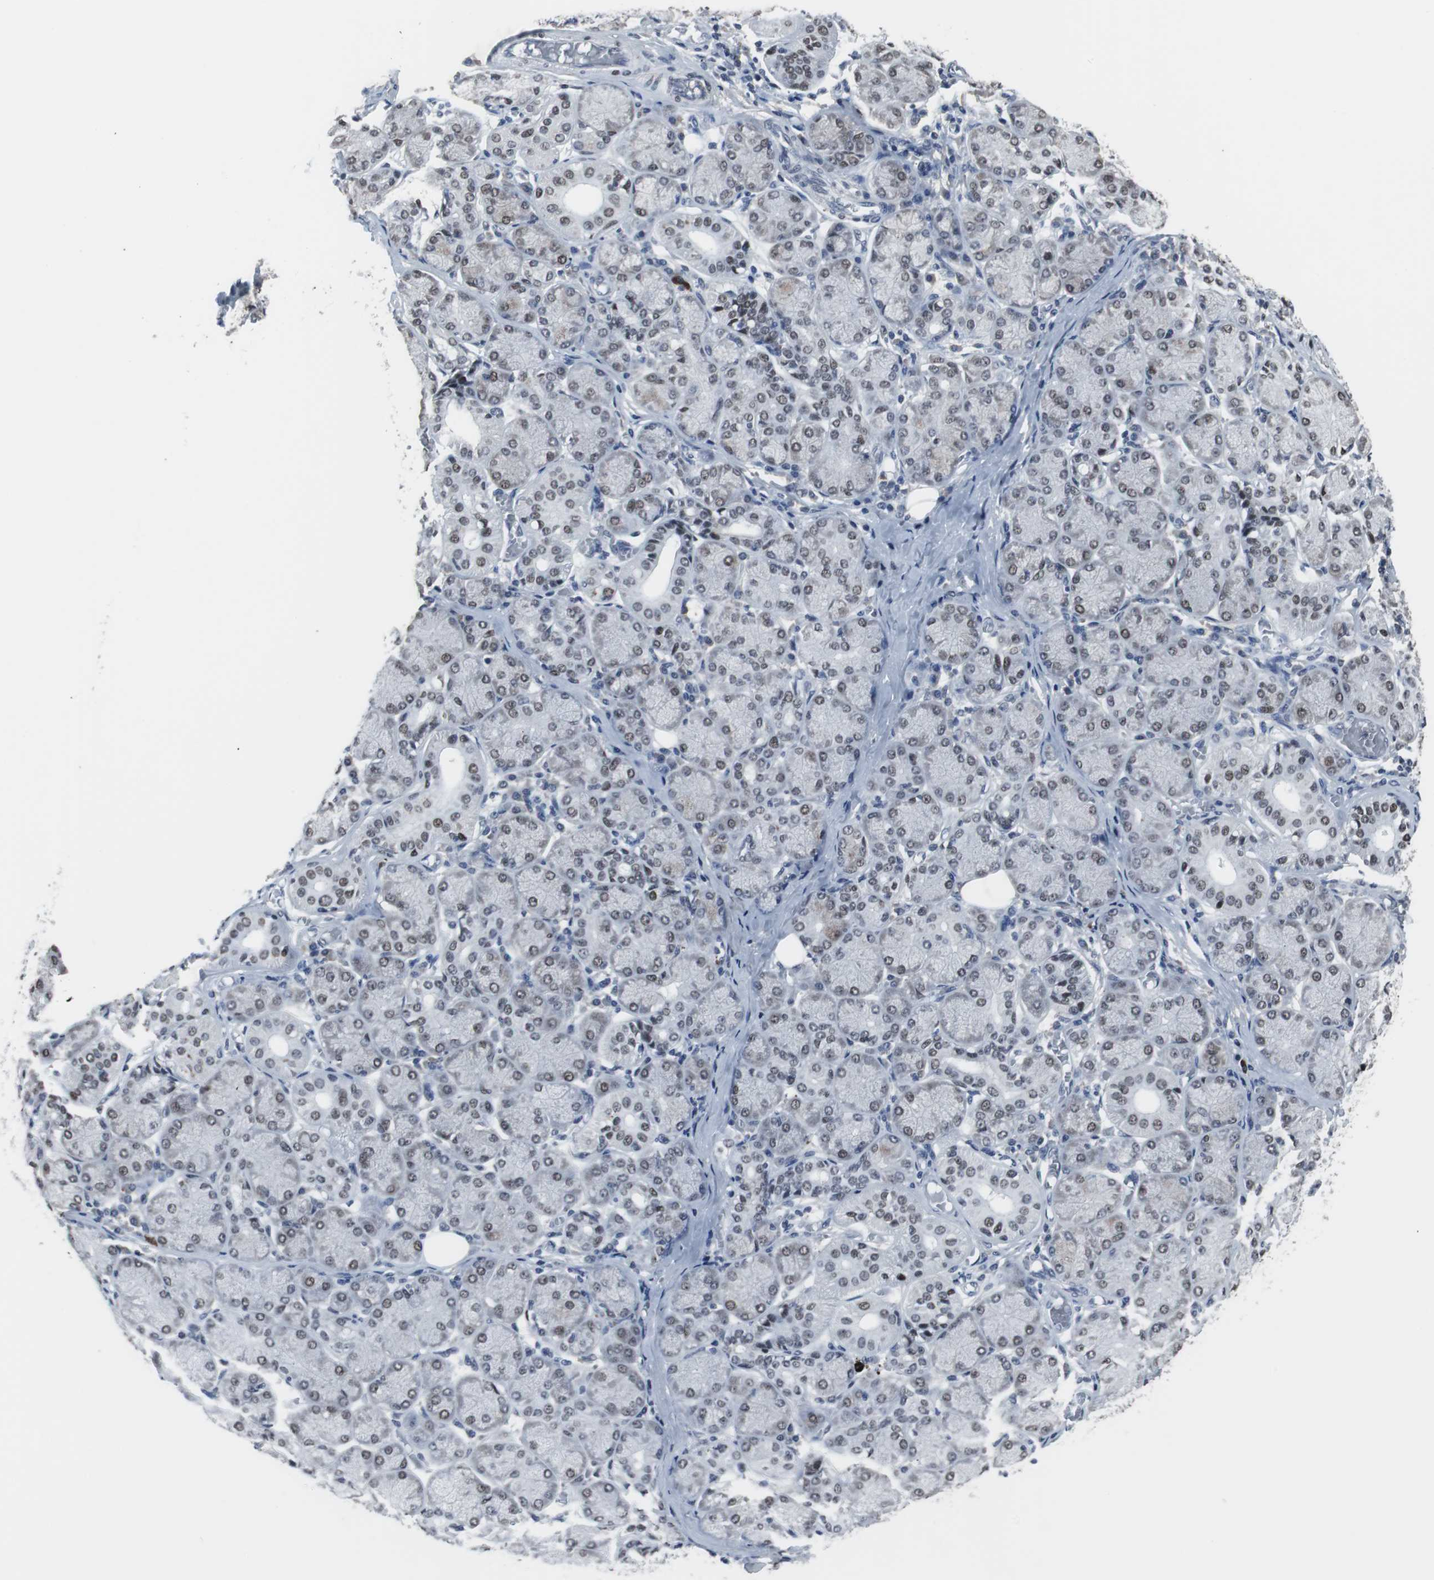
{"staining": {"intensity": "moderate", "quantity": ">75%", "location": "nuclear"}, "tissue": "salivary gland", "cell_type": "Glandular cells", "image_type": "normal", "snomed": [{"axis": "morphology", "description": "Normal tissue, NOS"}, {"axis": "topography", "description": "Salivary gland"}], "caption": "Immunohistochemical staining of normal human salivary gland exhibits >75% levels of moderate nuclear protein positivity in about >75% of glandular cells.", "gene": "FOXP4", "patient": {"sex": "female", "age": 24}}